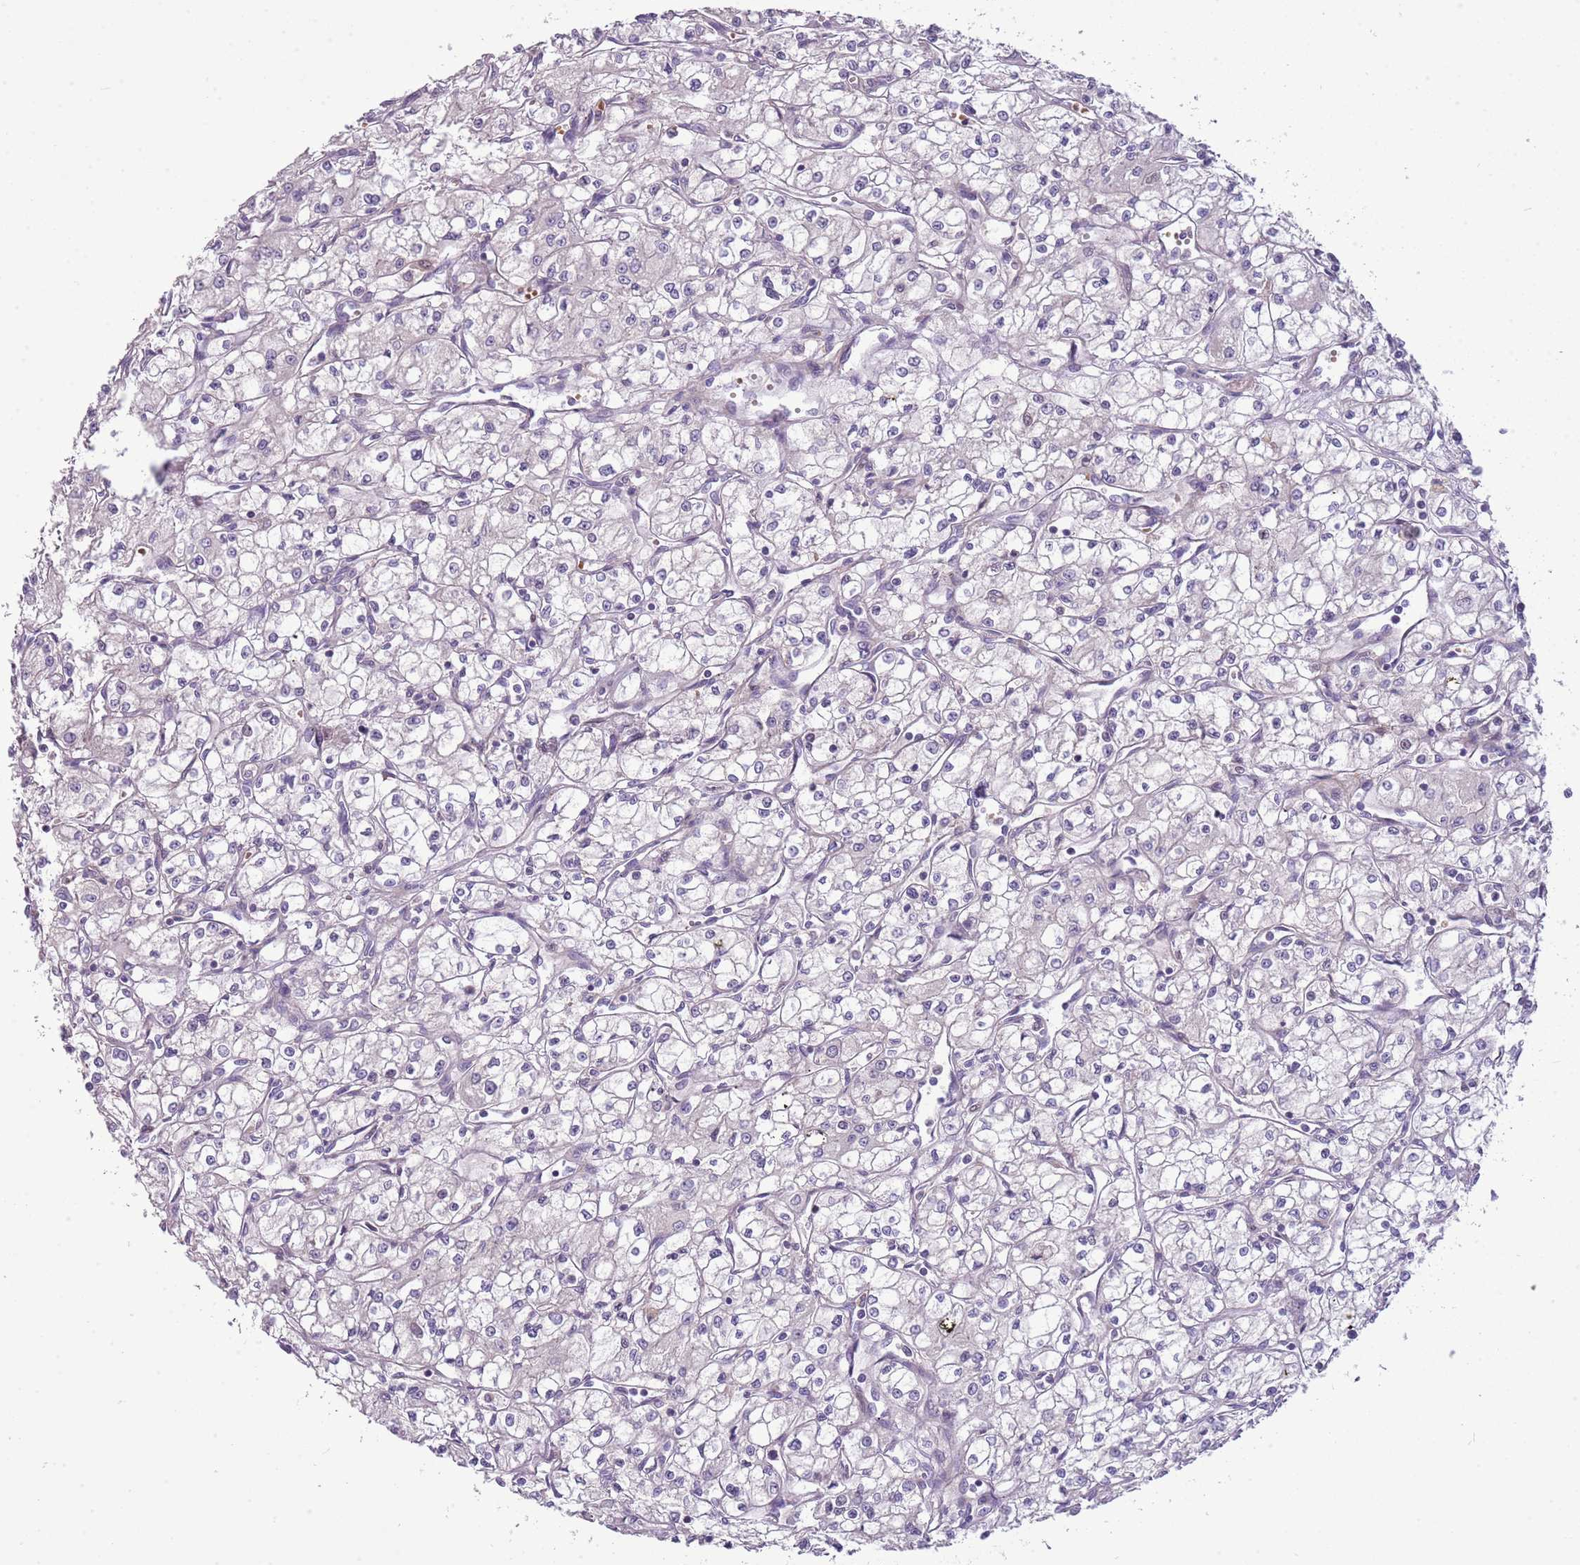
{"staining": {"intensity": "negative", "quantity": "none", "location": "none"}, "tissue": "renal cancer", "cell_type": "Tumor cells", "image_type": "cancer", "snomed": [{"axis": "morphology", "description": "Adenocarcinoma, NOS"}, {"axis": "topography", "description": "Kidney"}], "caption": "Renal cancer (adenocarcinoma) stained for a protein using IHC displays no expression tumor cells.", "gene": "SCAMP5", "patient": {"sex": "male", "age": 59}}